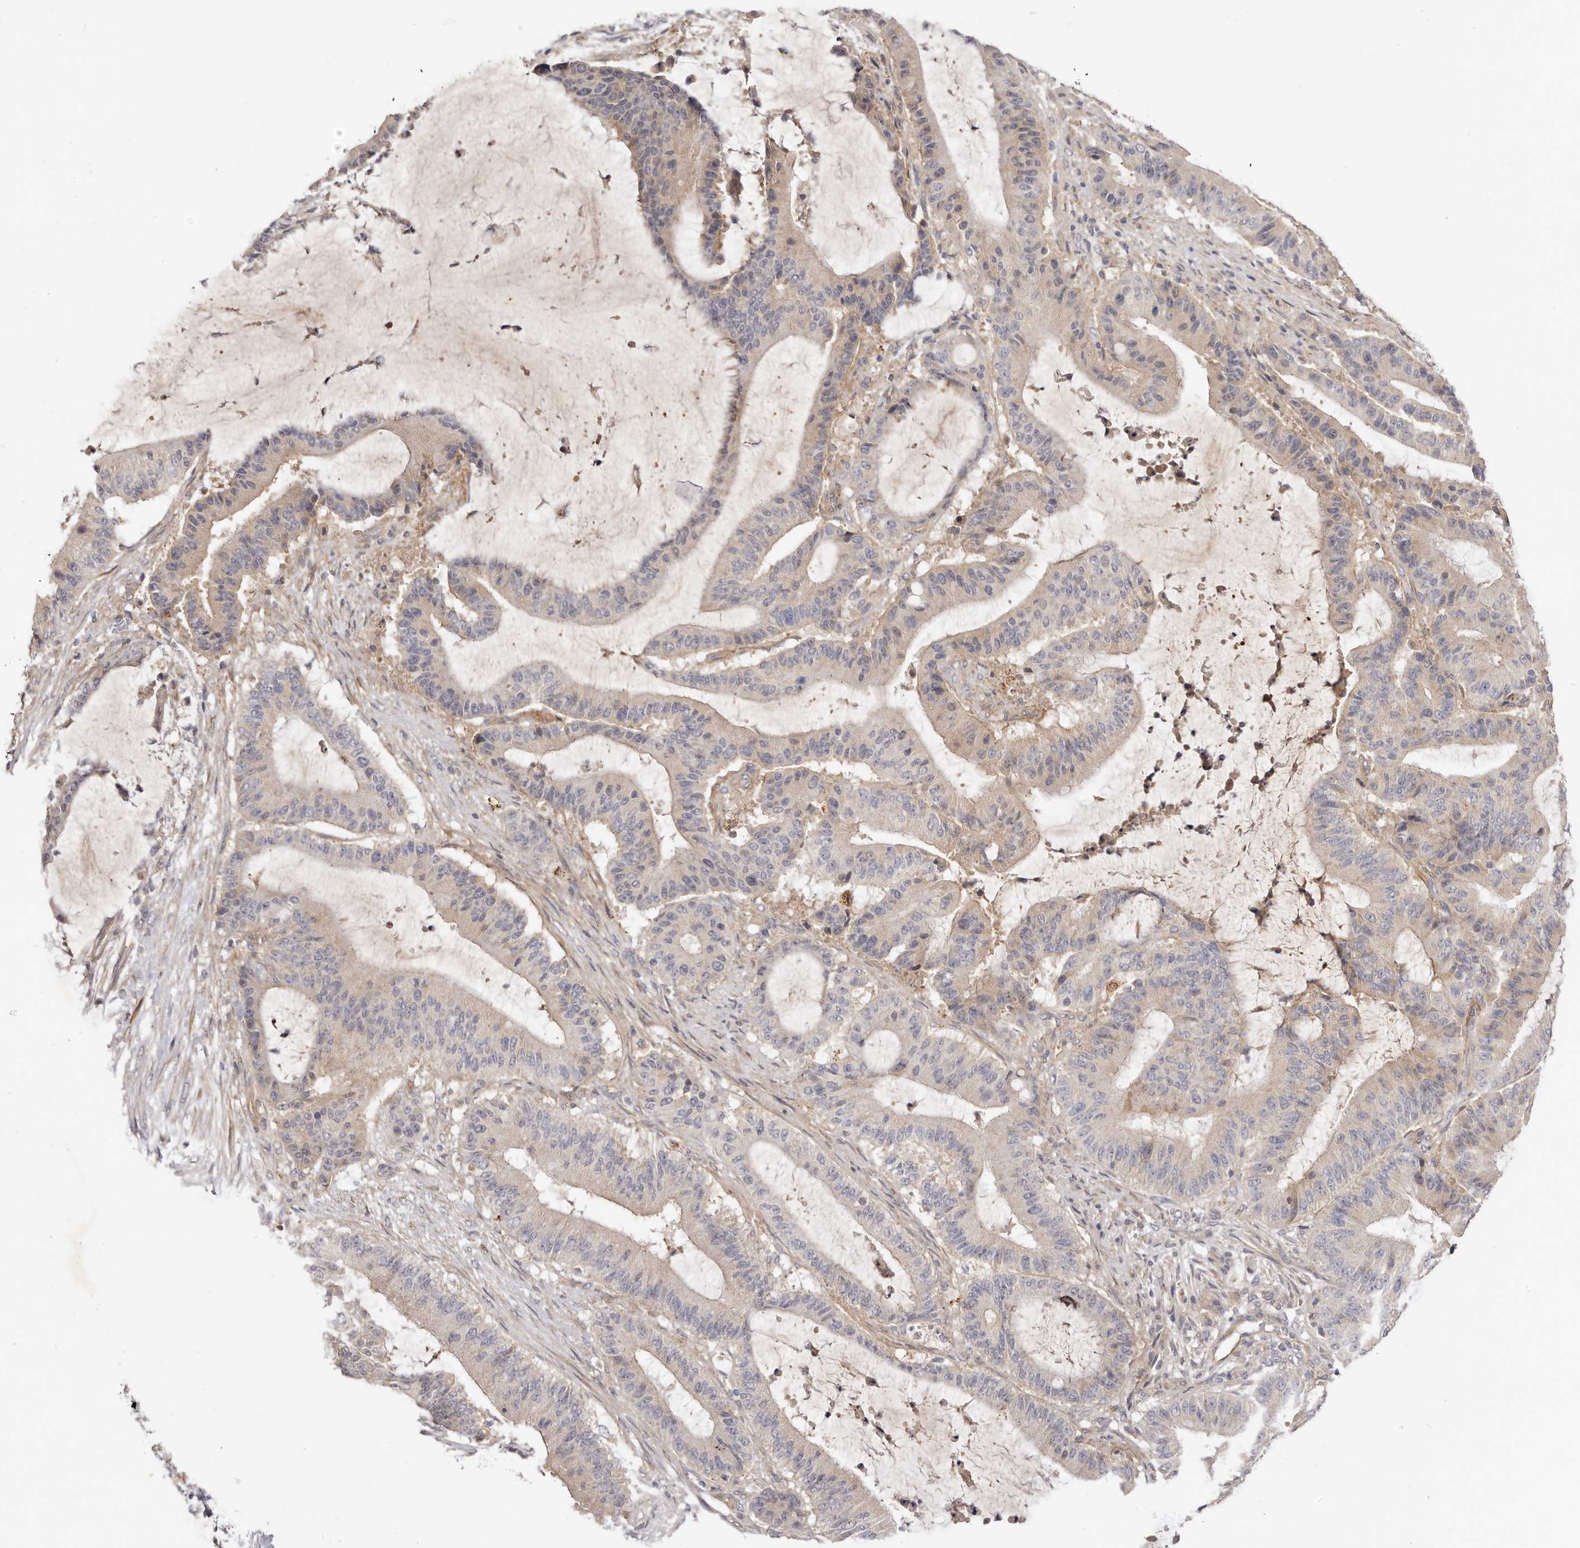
{"staining": {"intensity": "negative", "quantity": "none", "location": "none"}, "tissue": "liver cancer", "cell_type": "Tumor cells", "image_type": "cancer", "snomed": [{"axis": "morphology", "description": "Normal tissue, NOS"}, {"axis": "morphology", "description": "Cholangiocarcinoma"}, {"axis": "topography", "description": "Liver"}, {"axis": "topography", "description": "Peripheral nerve tissue"}], "caption": "This is an immunohistochemistry (IHC) image of human liver cholangiocarcinoma. There is no positivity in tumor cells.", "gene": "ADAMTS9", "patient": {"sex": "female", "age": 73}}